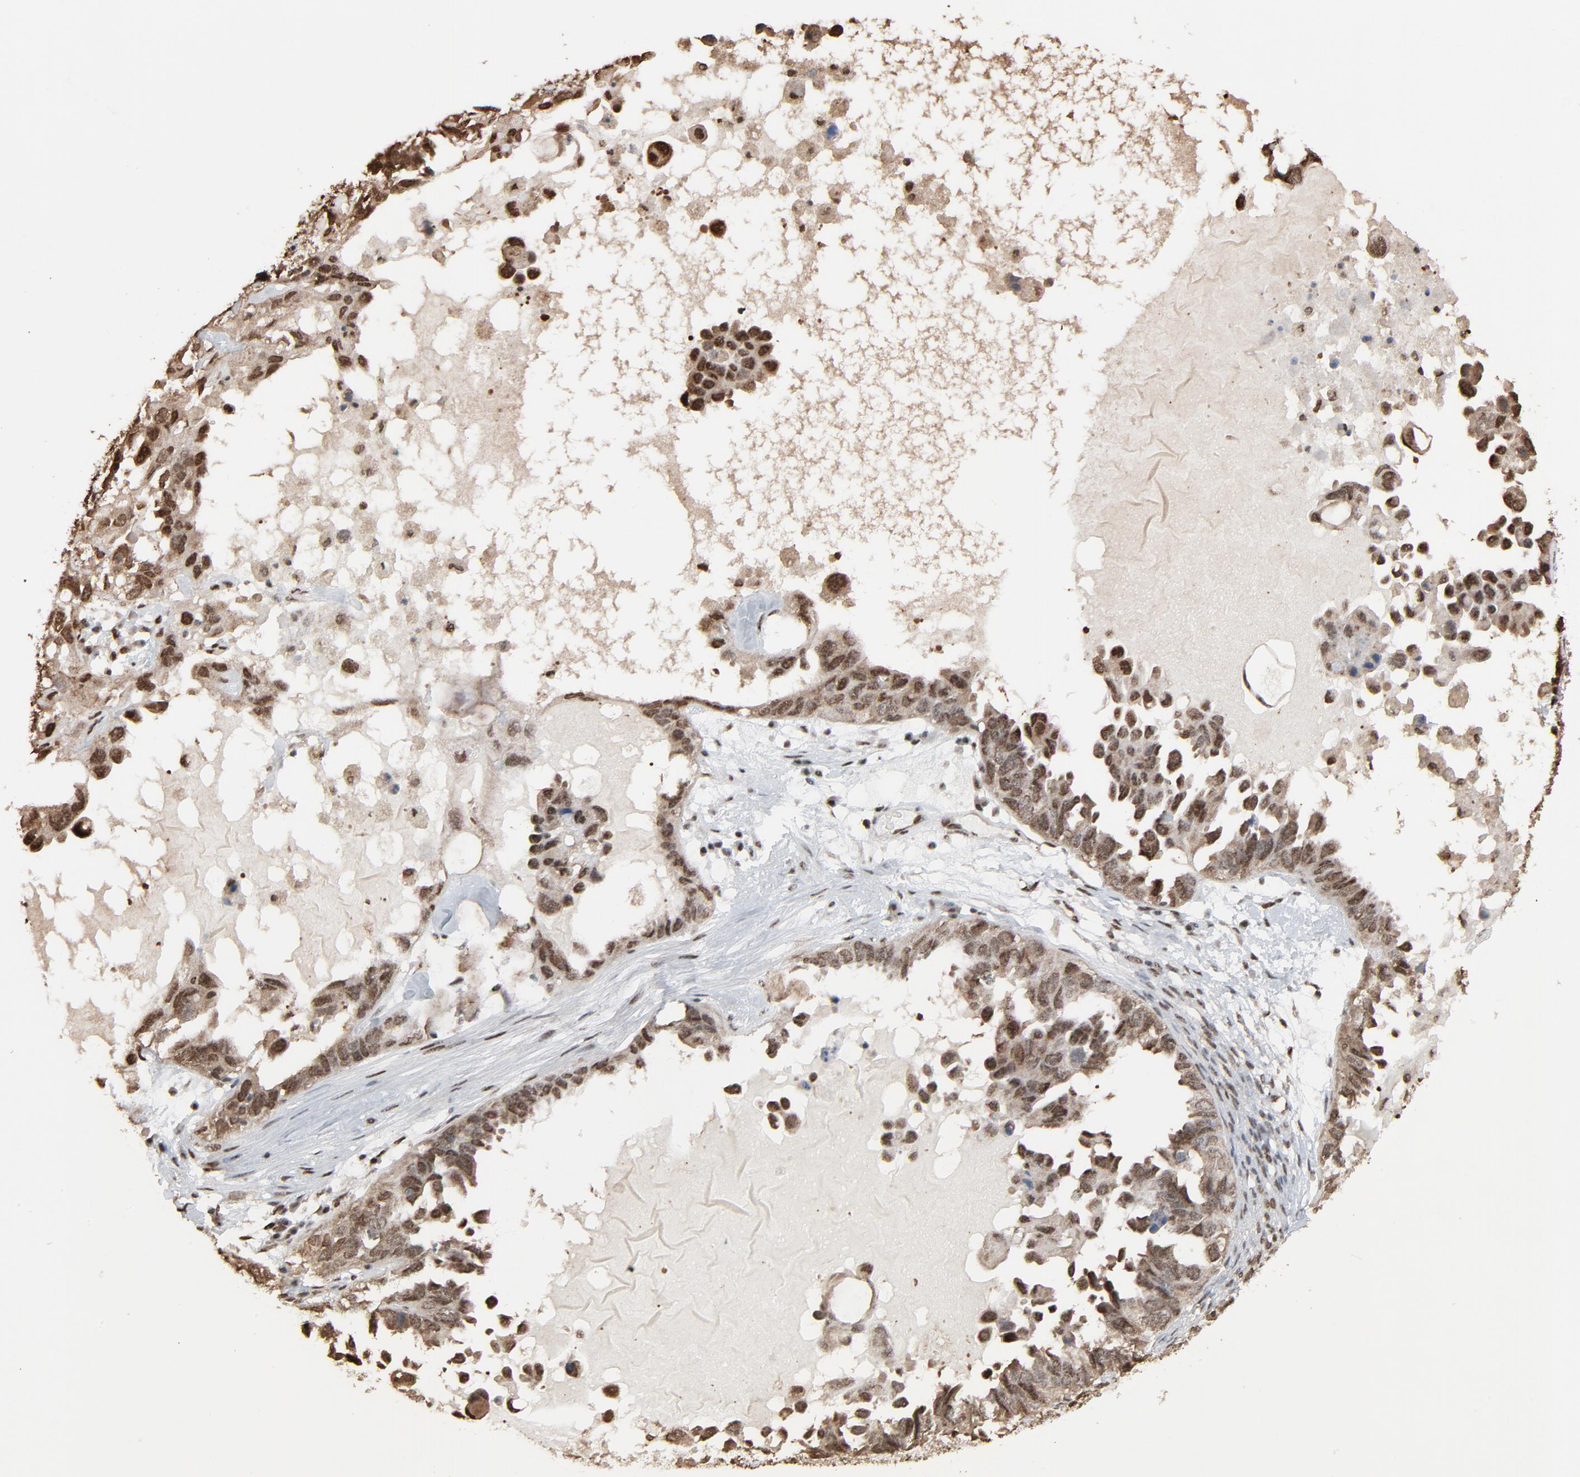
{"staining": {"intensity": "strong", "quantity": ">75%", "location": "cytoplasmic/membranous,nuclear"}, "tissue": "ovarian cancer", "cell_type": "Tumor cells", "image_type": "cancer", "snomed": [{"axis": "morphology", "description": "Cystadenocarcinoma, serous, NOS"}, {"axis": "topography", "description": "Ovary"}], "caption": "This is an image of immunohistochemistry staining of ovarian cancer, which shows strong expression in the cytoplasmic/membranous and nuclear of tumor cells.", "gene": "MEIS2", "patient": {"sex": "female", "age": 82}}